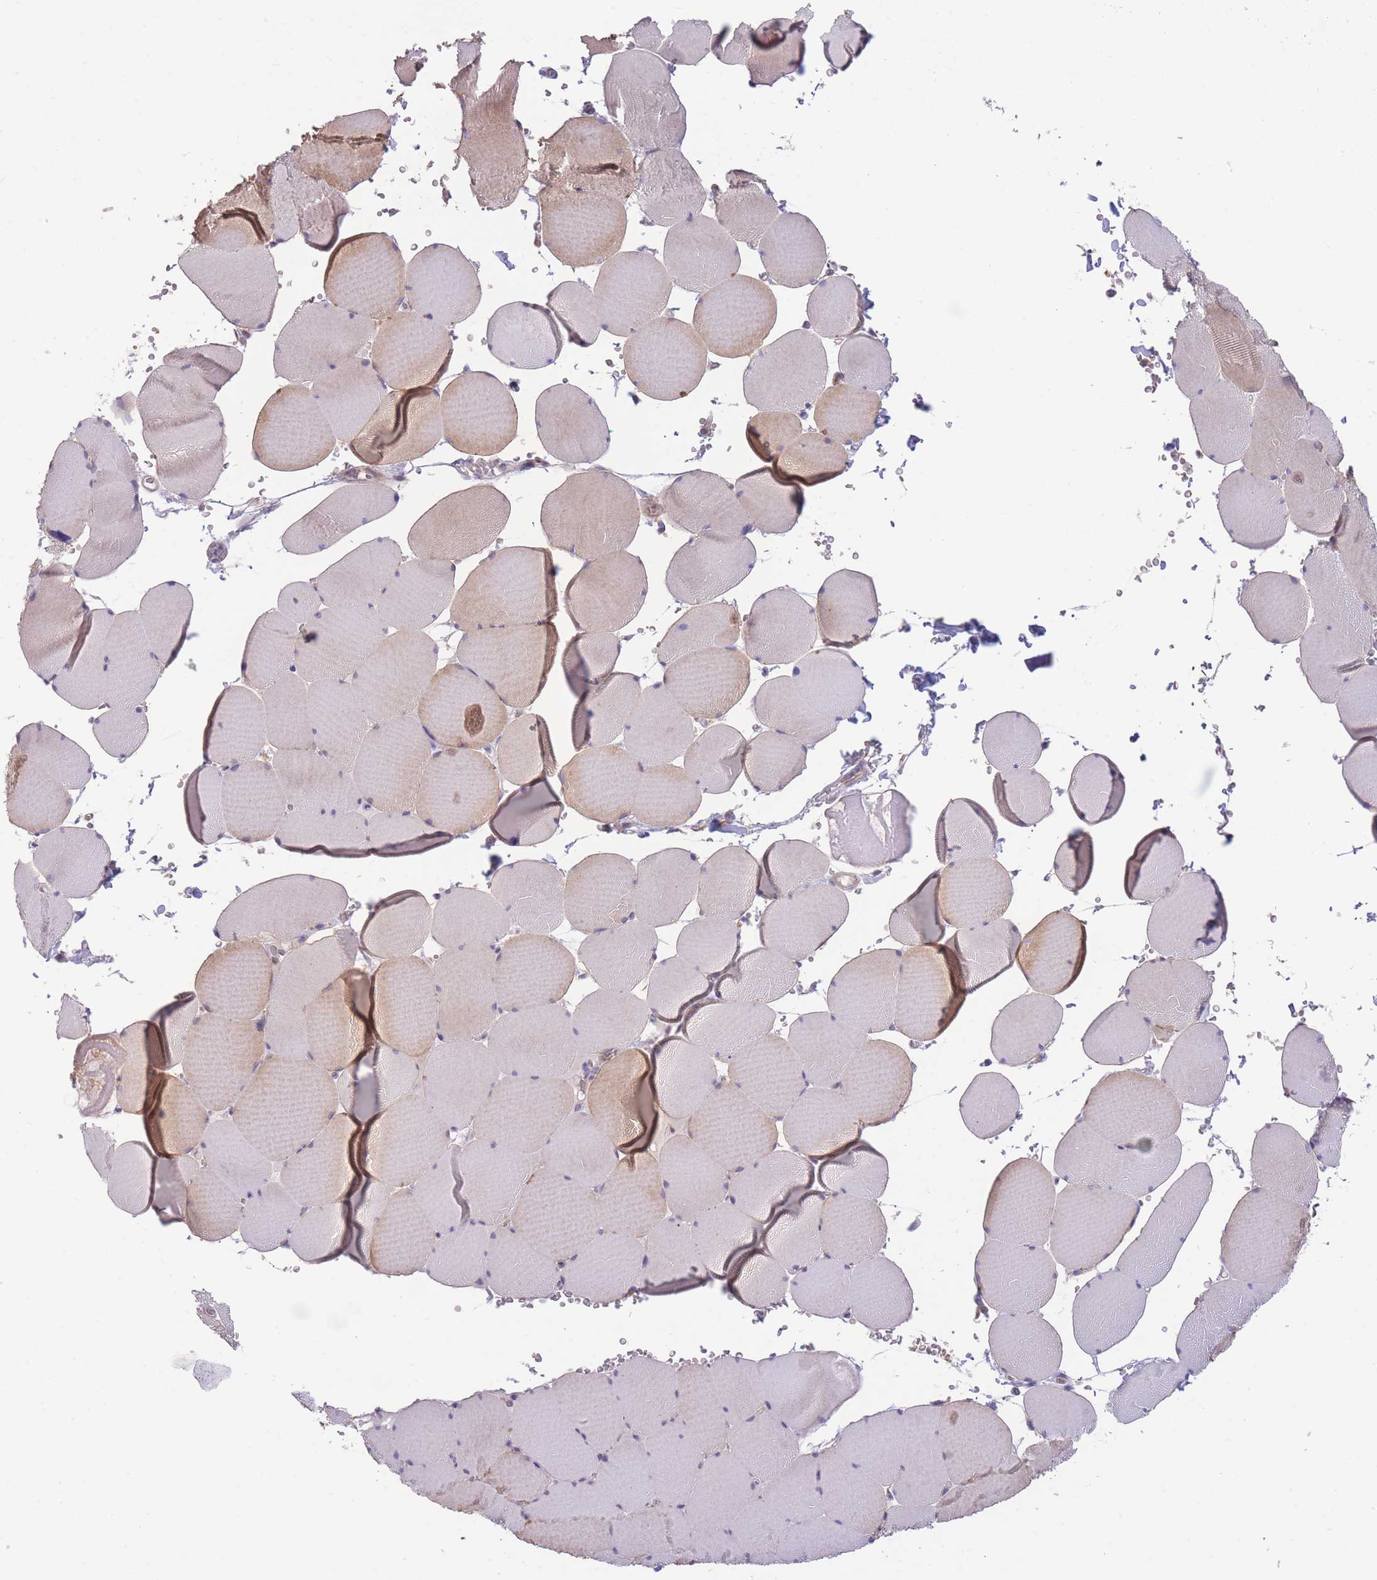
{"staining": {"intensity": "moderate", "quantity": "25%-75%", "location": "cytoplasmic/membranous"}, "tissue": "skeletal muscle", "cell_type": "Myocytes", "image_type": "normal", "snomed": [{"axis": "morphology", "description": "Normal tissue, NOS"}, {"axis": "topography", "description": "Skeletal muscle"}, {"axis": "topography", "description": "Head-Neck"}], "caption": "Skeletal muscle stained with a brown dye displays moderate cytoplasmic/membranous positive staining in approximately 25%-75% of myocytes.", "gene": "SLC25A42", "patient": {"sex": "male", "age": 66}}